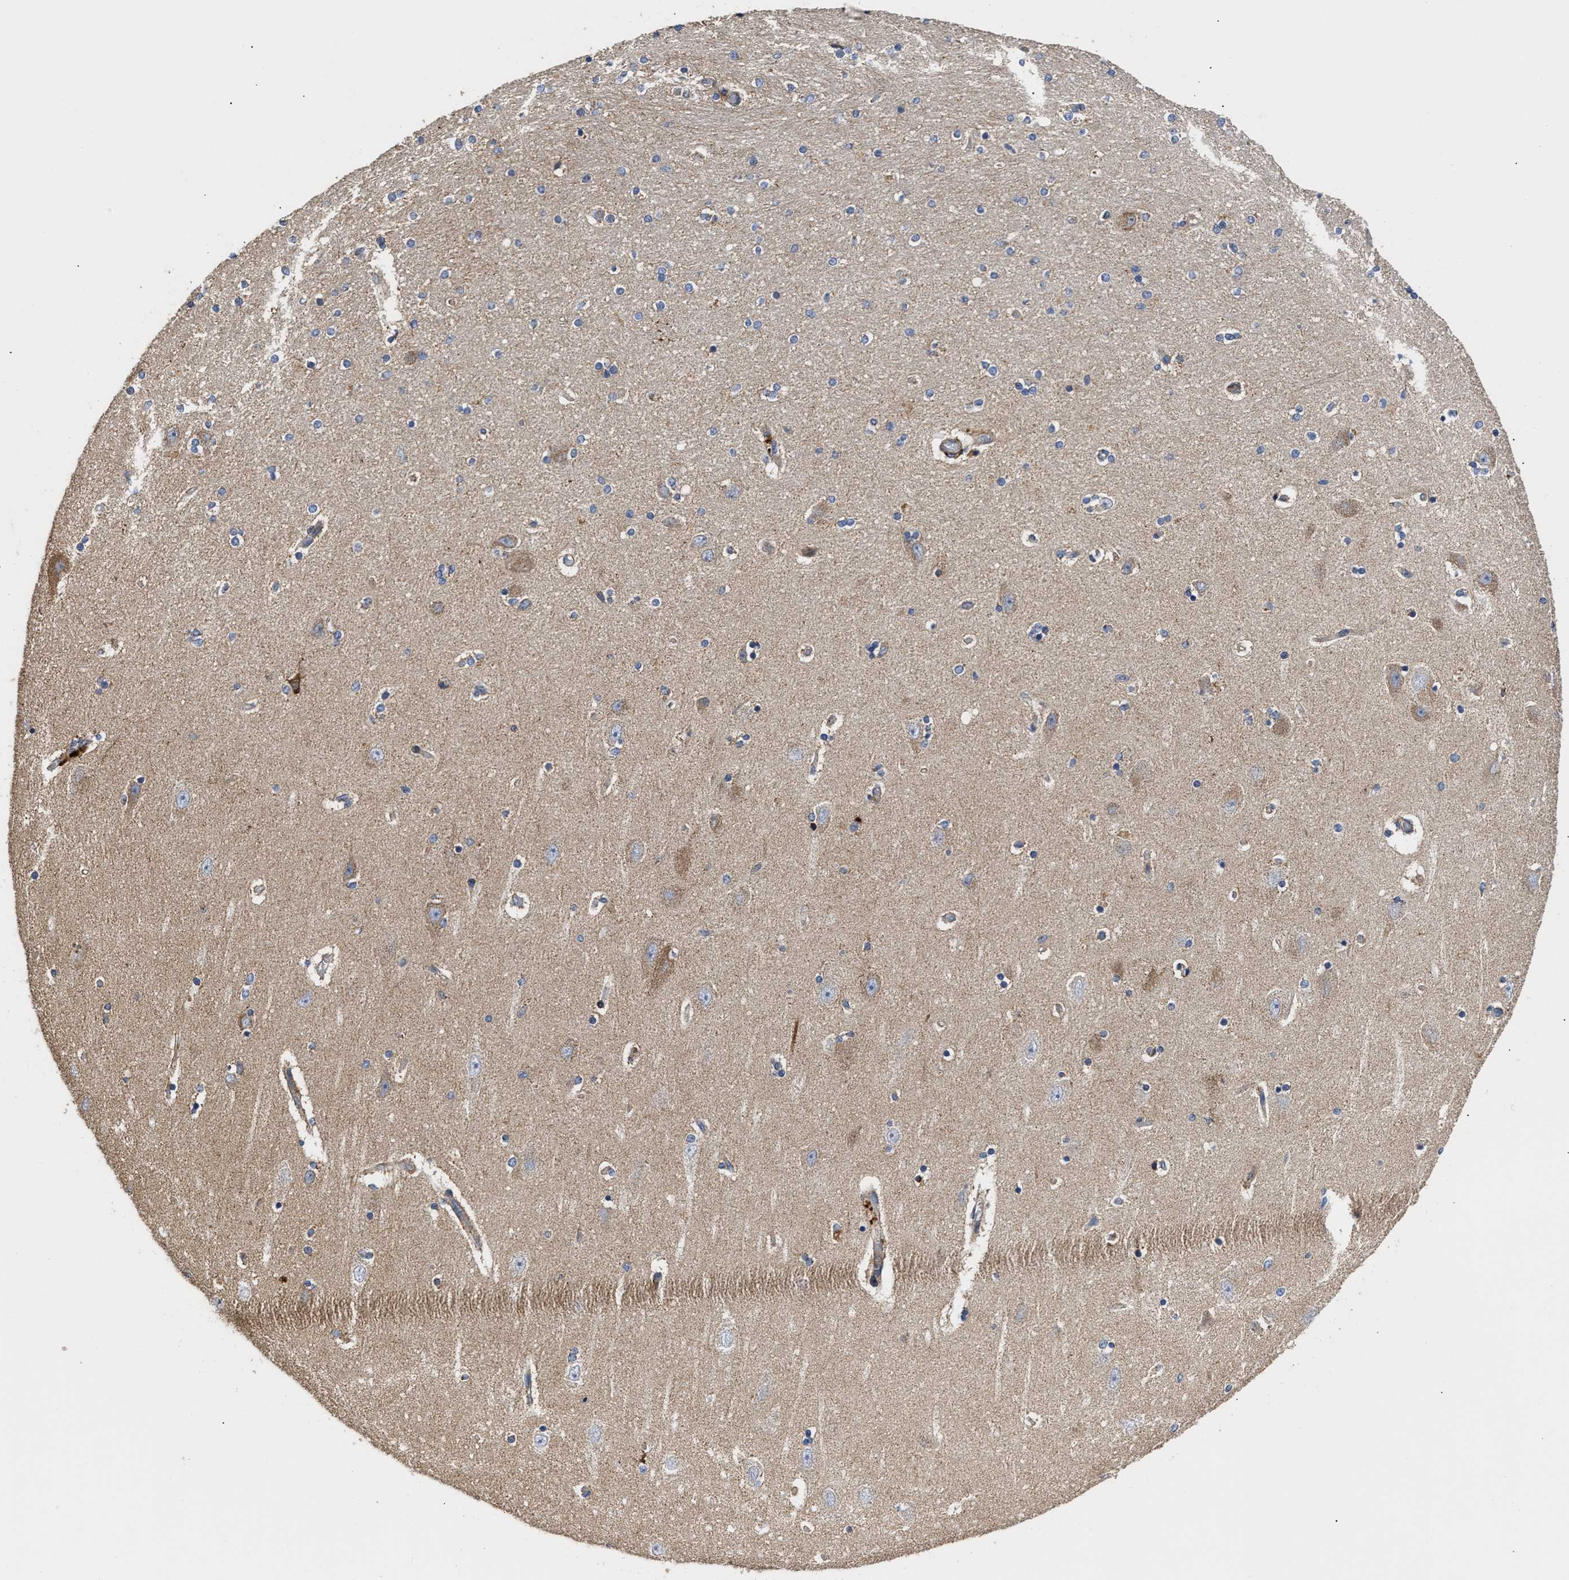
{"staining": {"intensity": "weak", "quantity": "<25%", "location": "cytoplasmic/membranous"}, "tissue": "hippocampus", "cell_type": "Glial cells", "image_type": "normal", "snomed": [{"axis": "morphology", "description": "Normal tissue, NOS"}, {"axis": "topography", "description": "Hippocampus"}], "caption": "Protein analysis of benign hippocampus shows no significant staining in glial cells.", "gene": "MALSU1", "patient": {"sex": "female", "age": 54}}